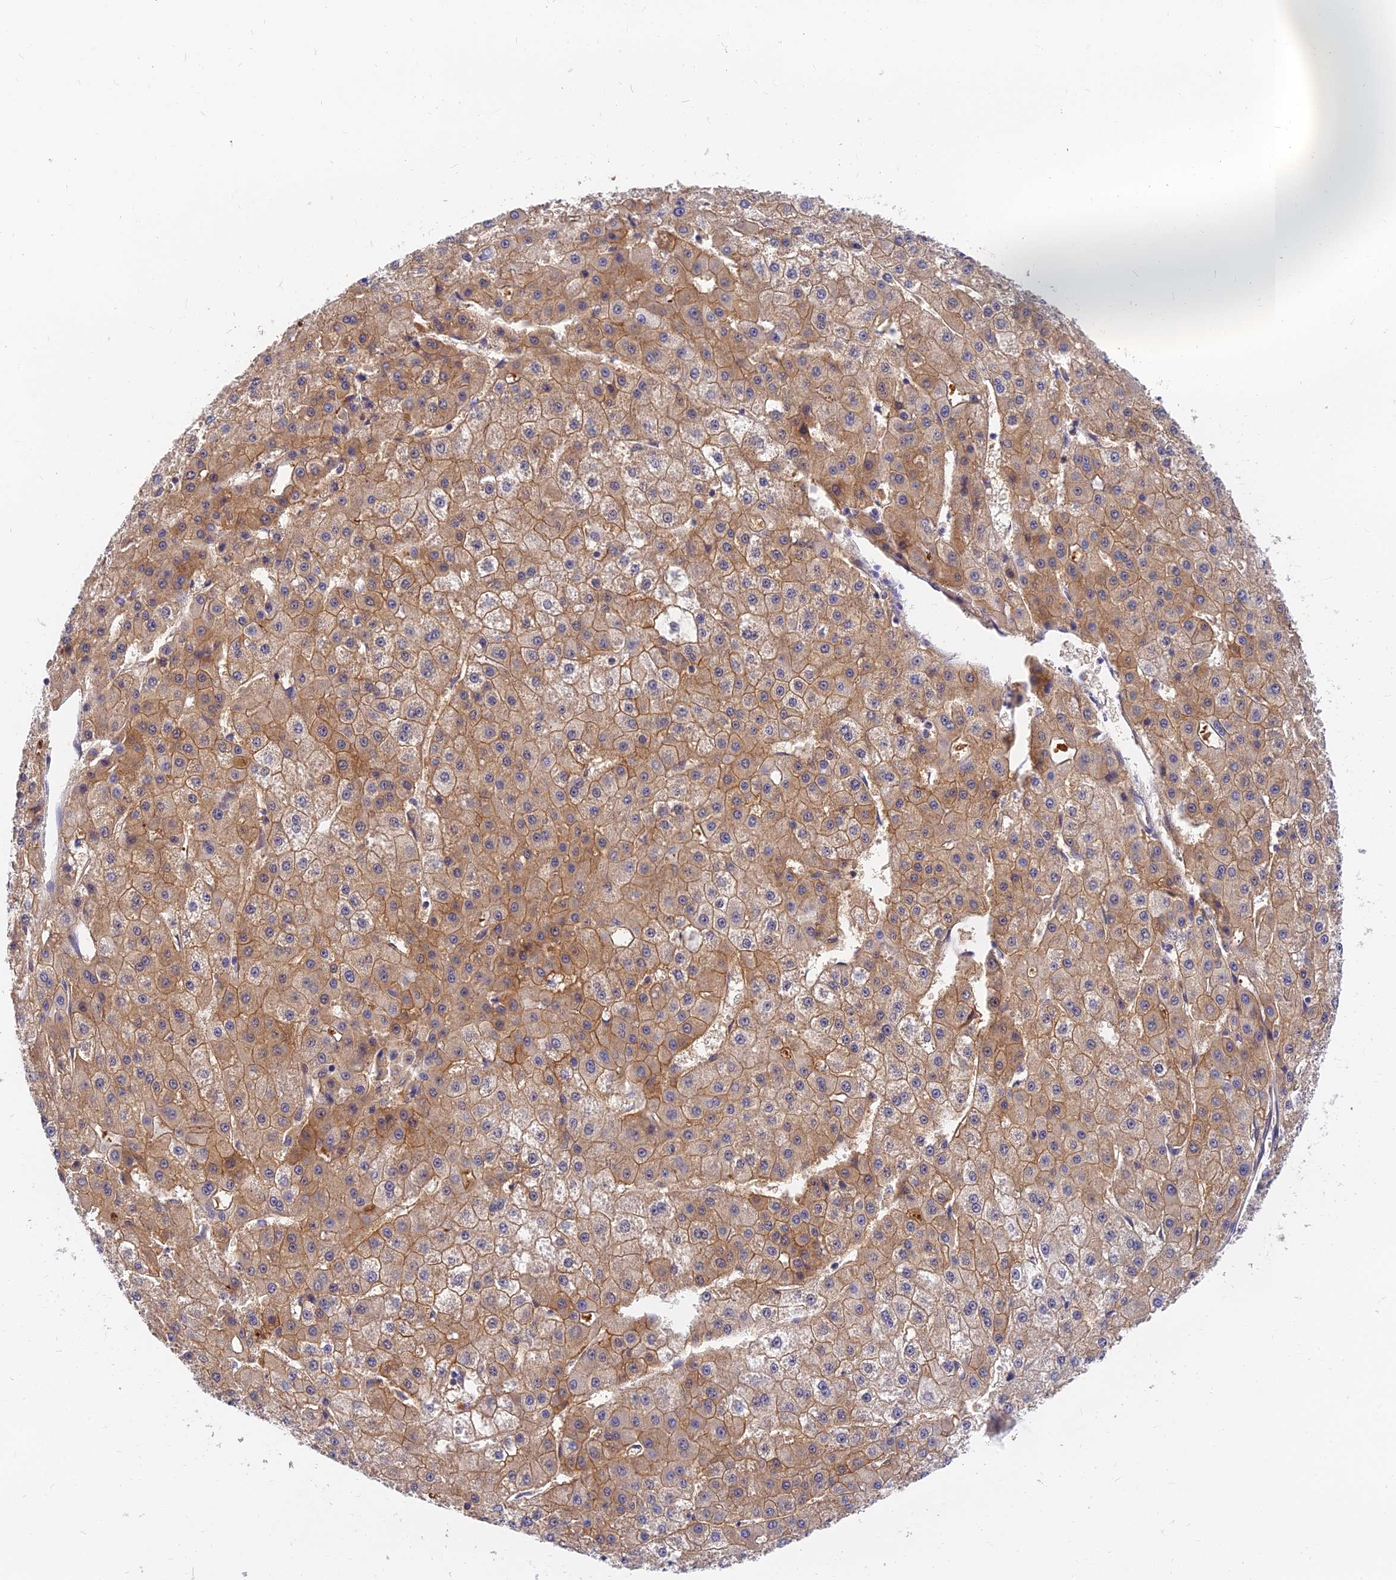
{"staining": {"intensity": "moderate", "quantity": ">75%", "location": "cytoplasmic/membranous"}, "tissue": "liver cancer", "cell_type": "Tumor cells", "image_type": "cancer", "snomed": [{"axis": "morphology", "description": "Carcinoma, Hepatocellular, NOS"}, {"axis": "topography", "description": "Liver"}], "caption": "This micrograph displays hepatocellular carcinoma (liver) stained with IHC to label a protein in brown. The cytoplasmic/membranous of tumor cells show moderate positivity for the protein. Nuclei are counter-stained blue.", "gene": "ANKS4B", "patient": {"sex": "male", "age": 47}}